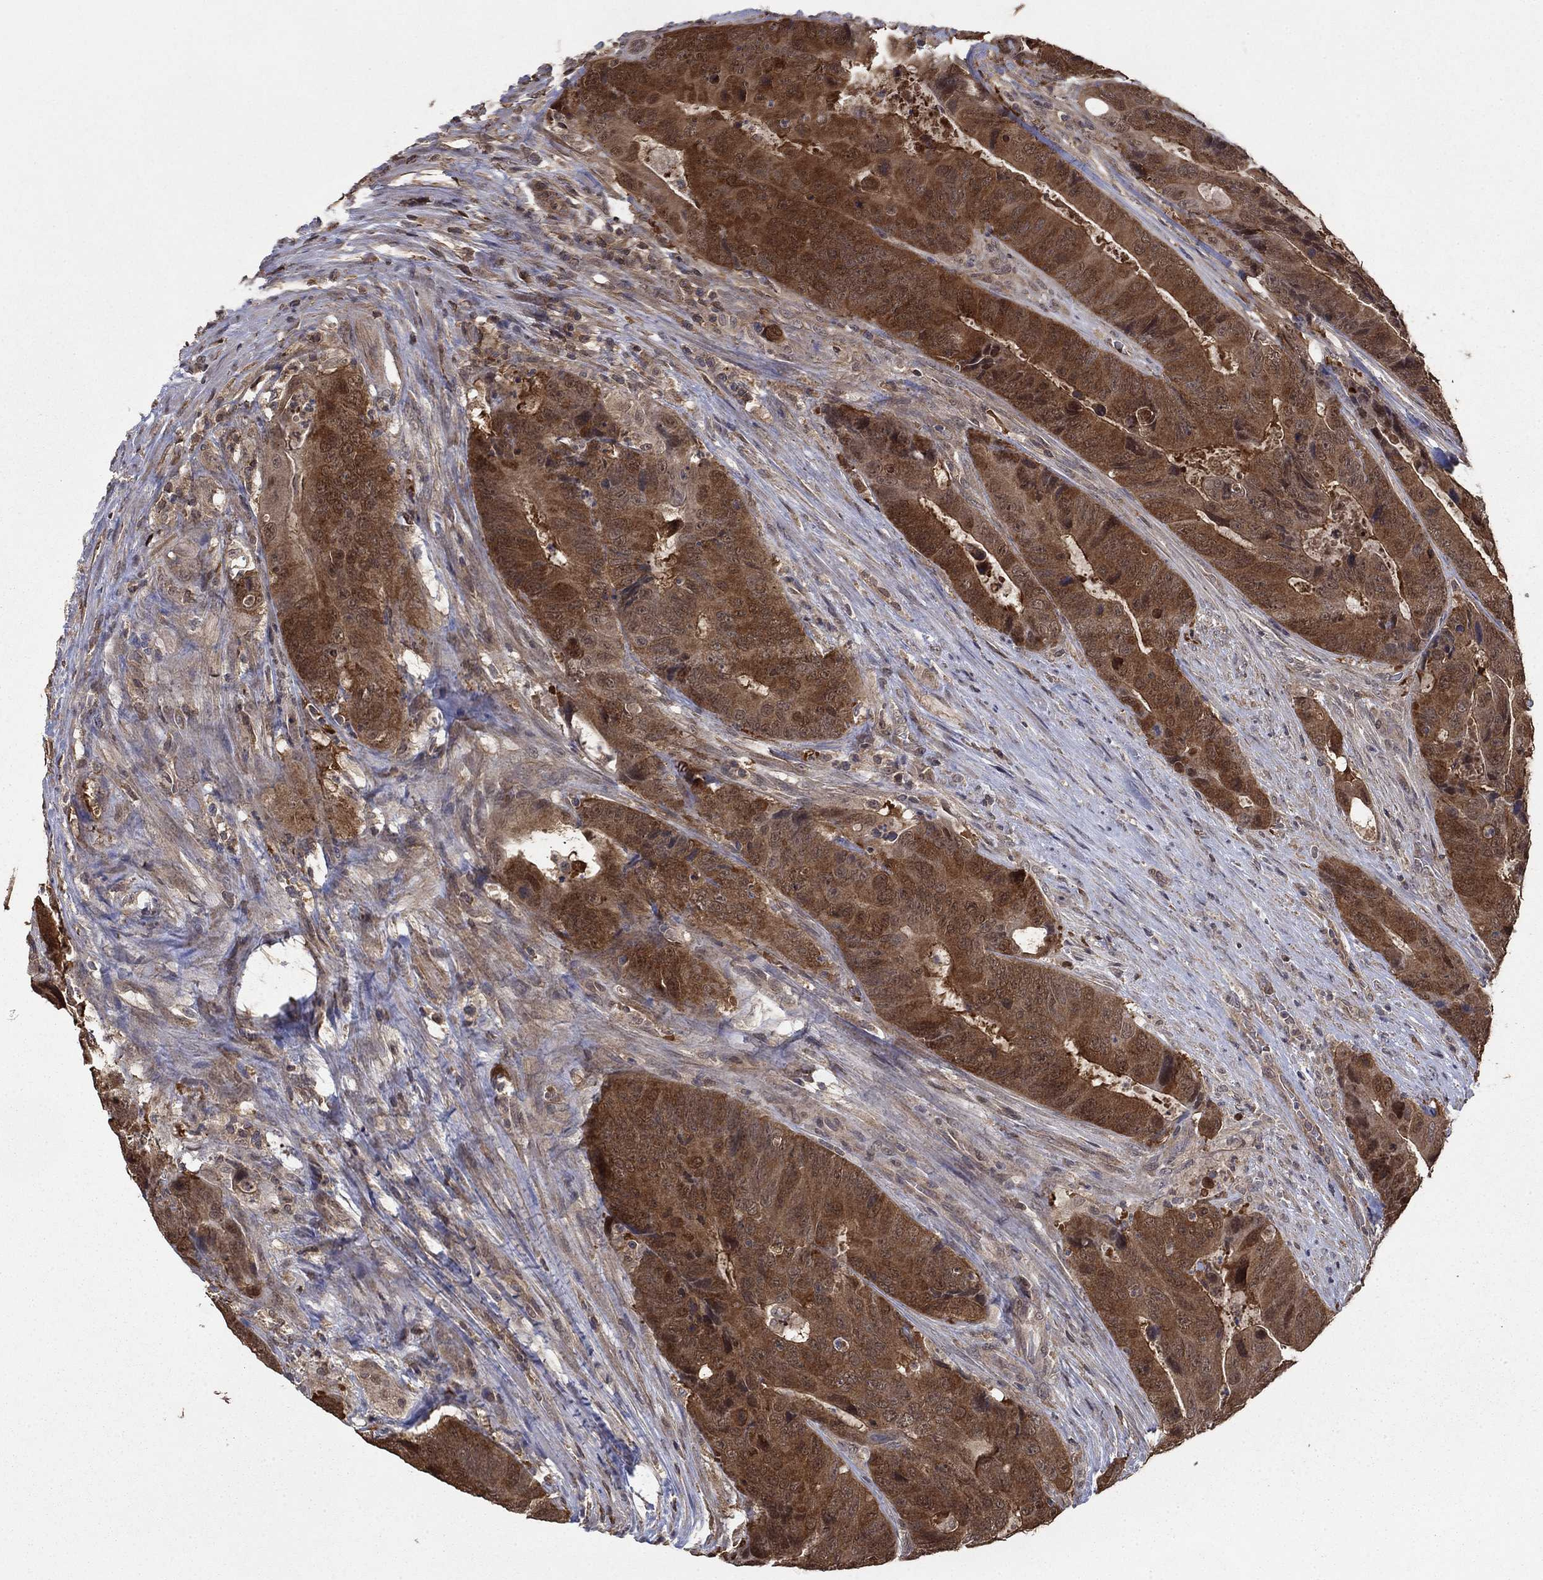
{"staining": {"intensity": "strong", "quantity": "25%-75%", "location": "cytoplasmic/membranous"}, "tissue": "colorectal cancer", "cell_type": "Tumor cells", "image_type": "cancer", "snomed": [{"axis": "morphology", "description": "Adenocarcinoma, NOS"}, {"axis": "topography", "description": "Colon"}], "caption": "The immunohistochemical stain shows strong cytoplasmic/membranous positivity in tumor cells of colorectal adenocarcinoma tissue.", "gene": "RNF114", "patient": {"sex": "female", "age": 56}}